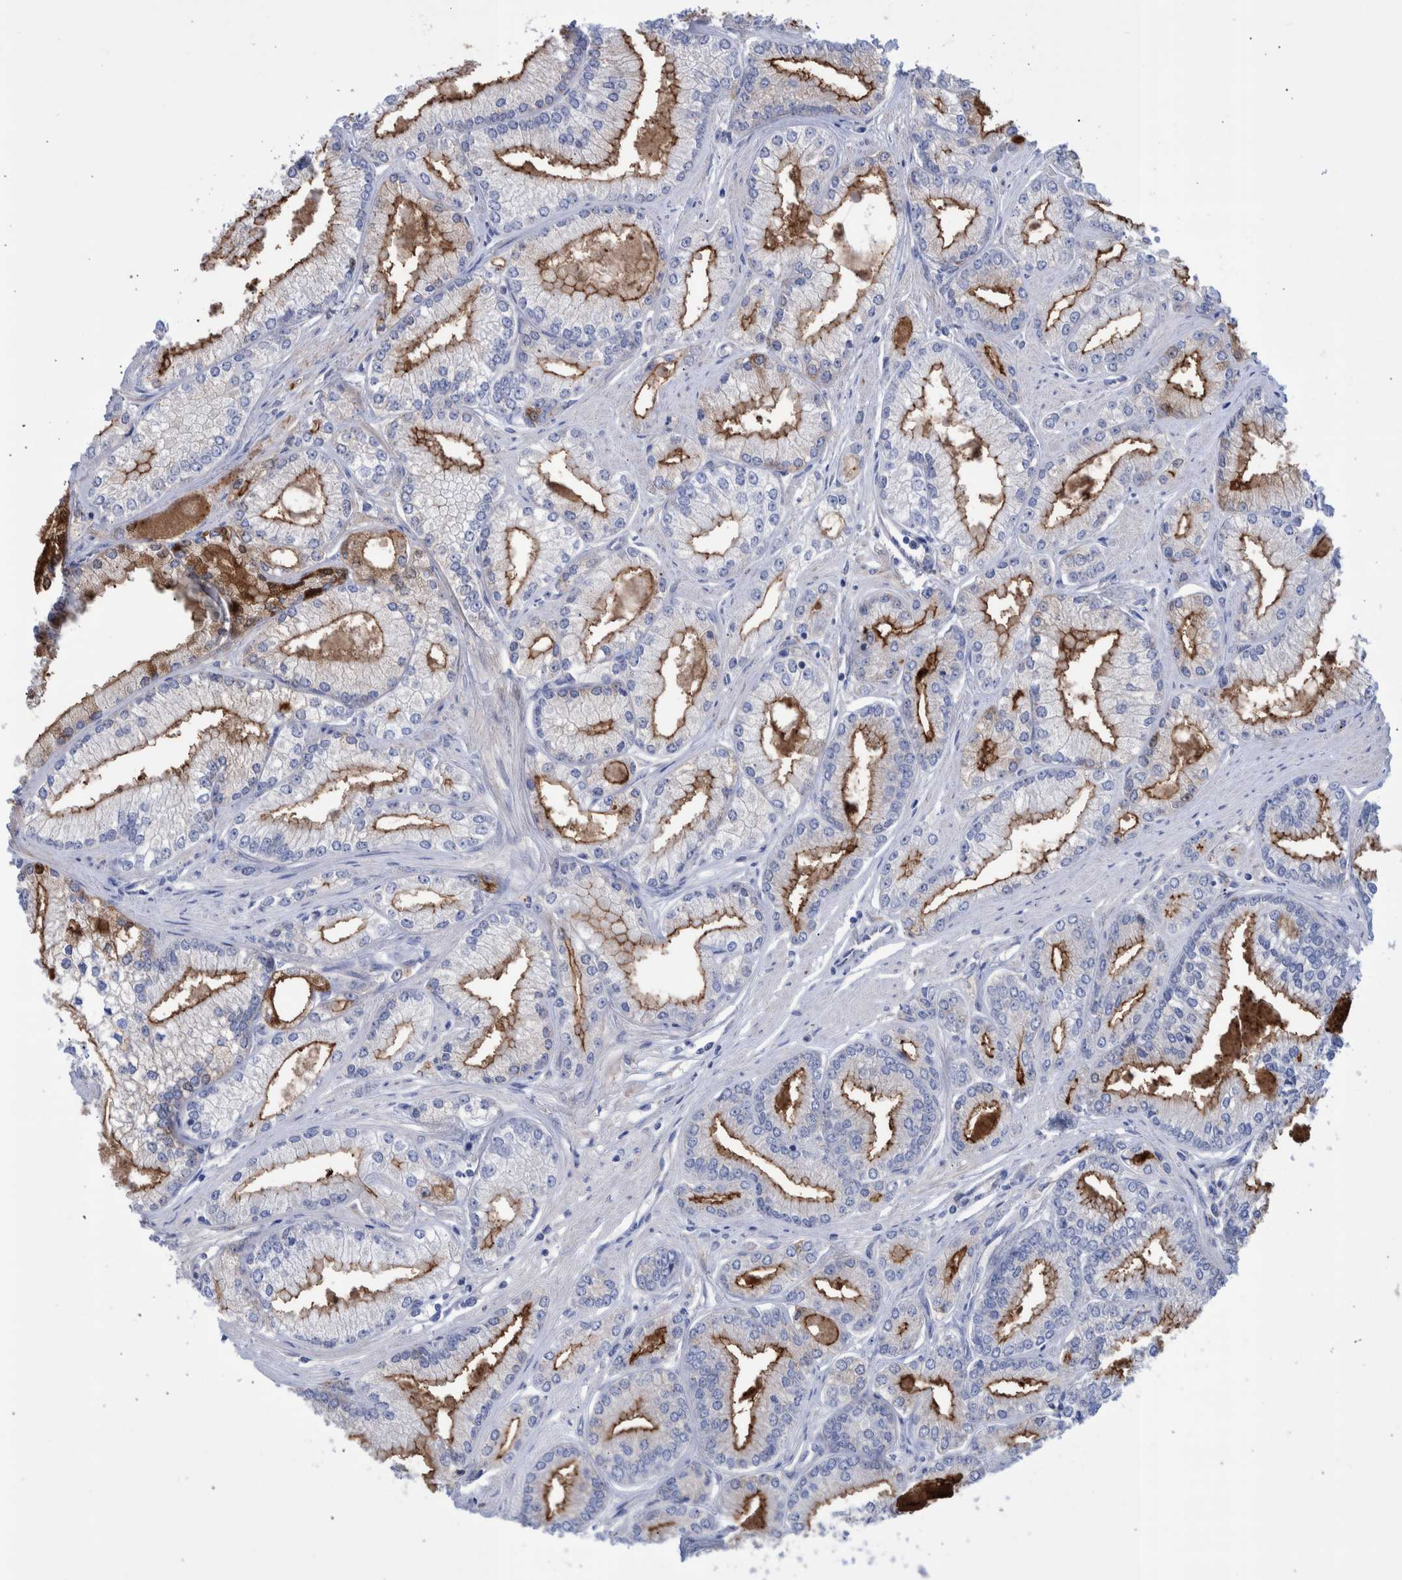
{"staining": {"intensity": "moderate", "quantity": "25%-75%", "location": "cytoplasmic/membranous"}, "tissue": "prostate cancer", "cell_type": "Tumor cells", "image_type": "cancer", "snomed": [{"axis": "morphology", "description": "Adenocarcinoma, Low grade"}, {"axis": "topography", "description": "Prostate"}], "caption": "Prostate cancer (low-grade adenocarcinoma) was stained to show a protein in brown. There is medium levels of moderate cytoplasmic/membranous positivity in about 25%-75% of tumor cells.", "gene": "DLL4", "patient": {"sex": "male", "age": 52}}